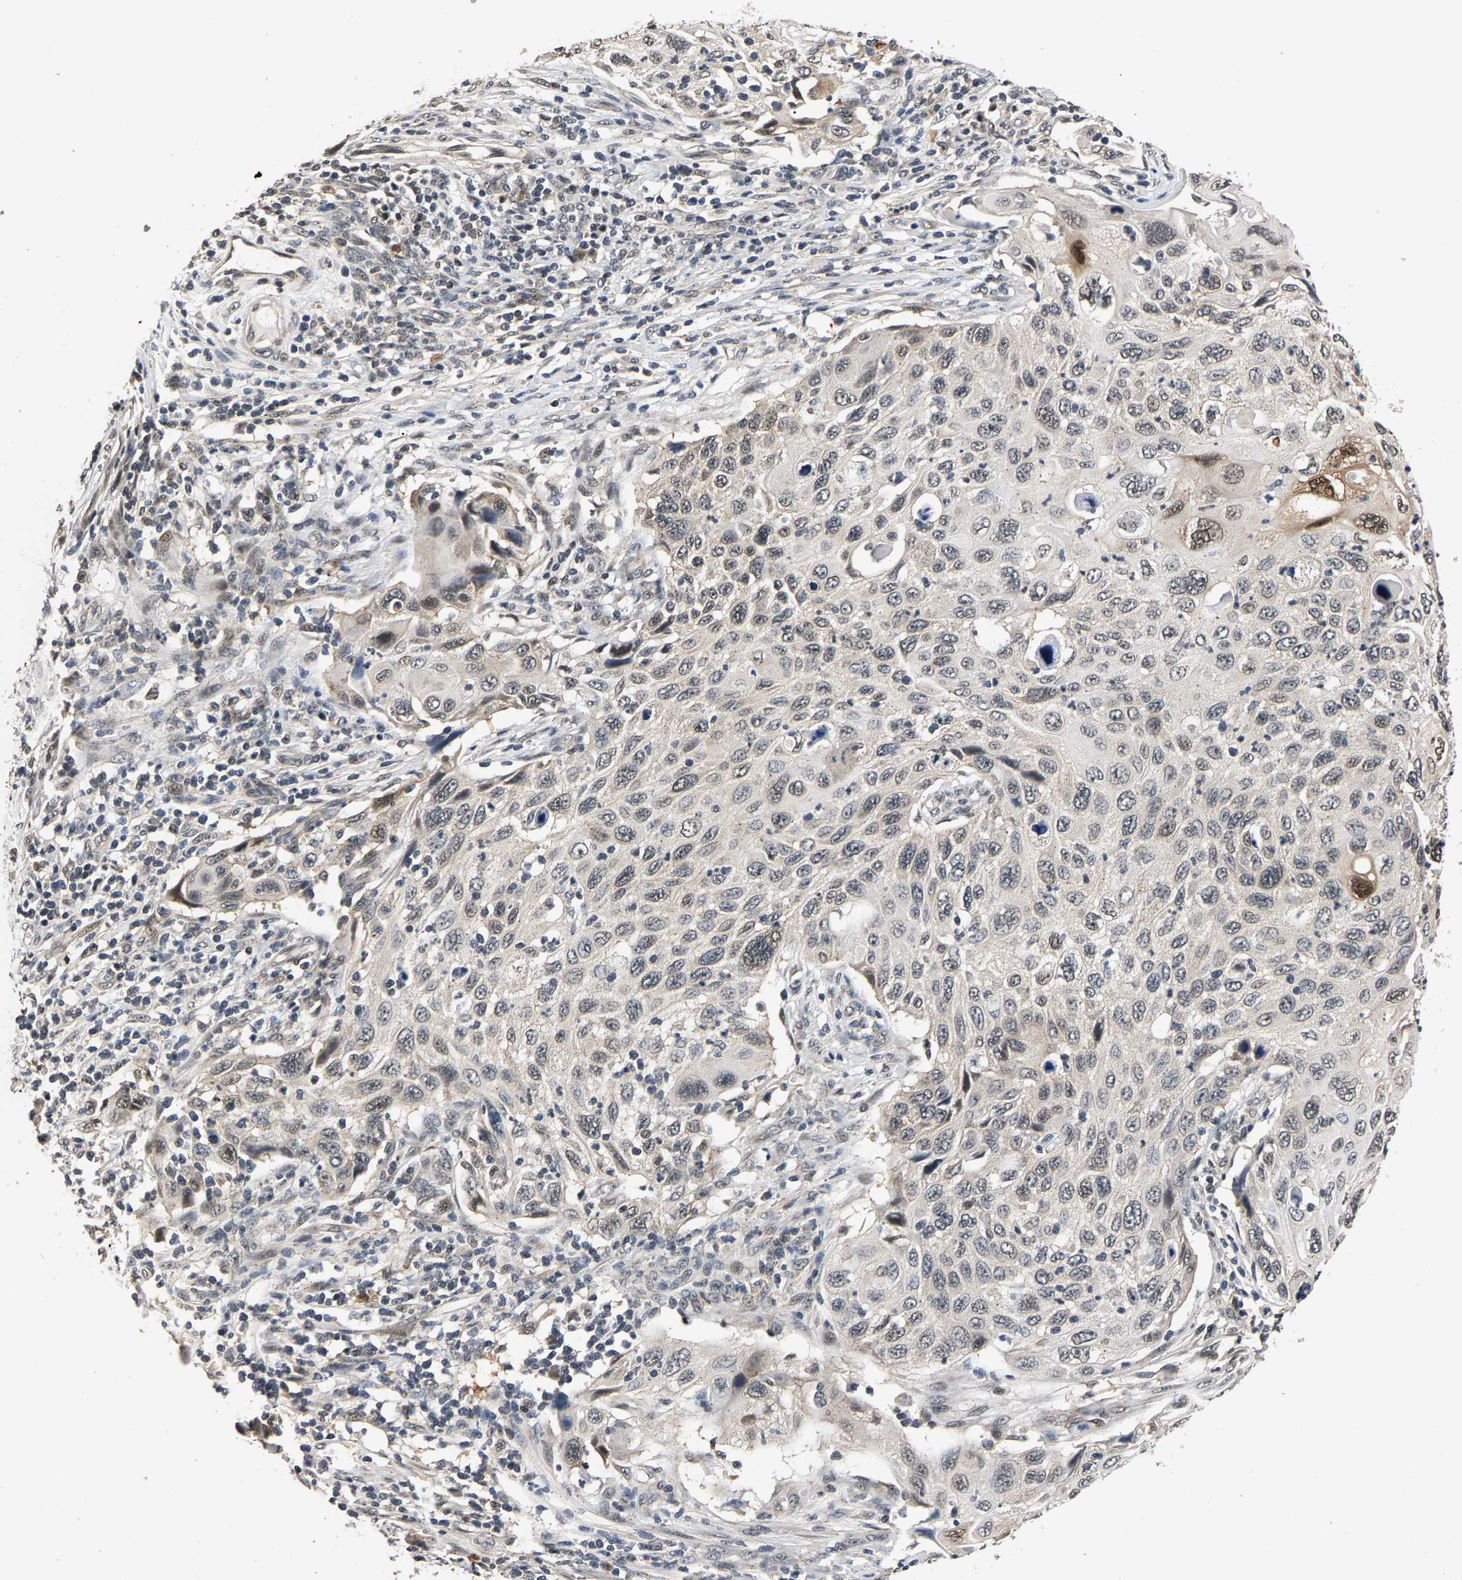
{"staining": {"intensity": "weak", "quantity": "25%-75%", "location": "nuclear"}, "tissue": "cervical cancer", "cell_type": "Tumor cells", "image_type": "cancer", "snomed": [{"axis": "morphology", "description": "Squamous cell carcinoma, NOS"}, {"axis": "topography", "description": "Cervix"}], "caption": "There is low levels of weak nuclear expression in tumor cells of cervical cancer (squamous cell carcinoma), as demonstrated by immunohistochemical staining (brown color).", "gene": "RBM33", "patient": {"sex": "female", "age": 70}}